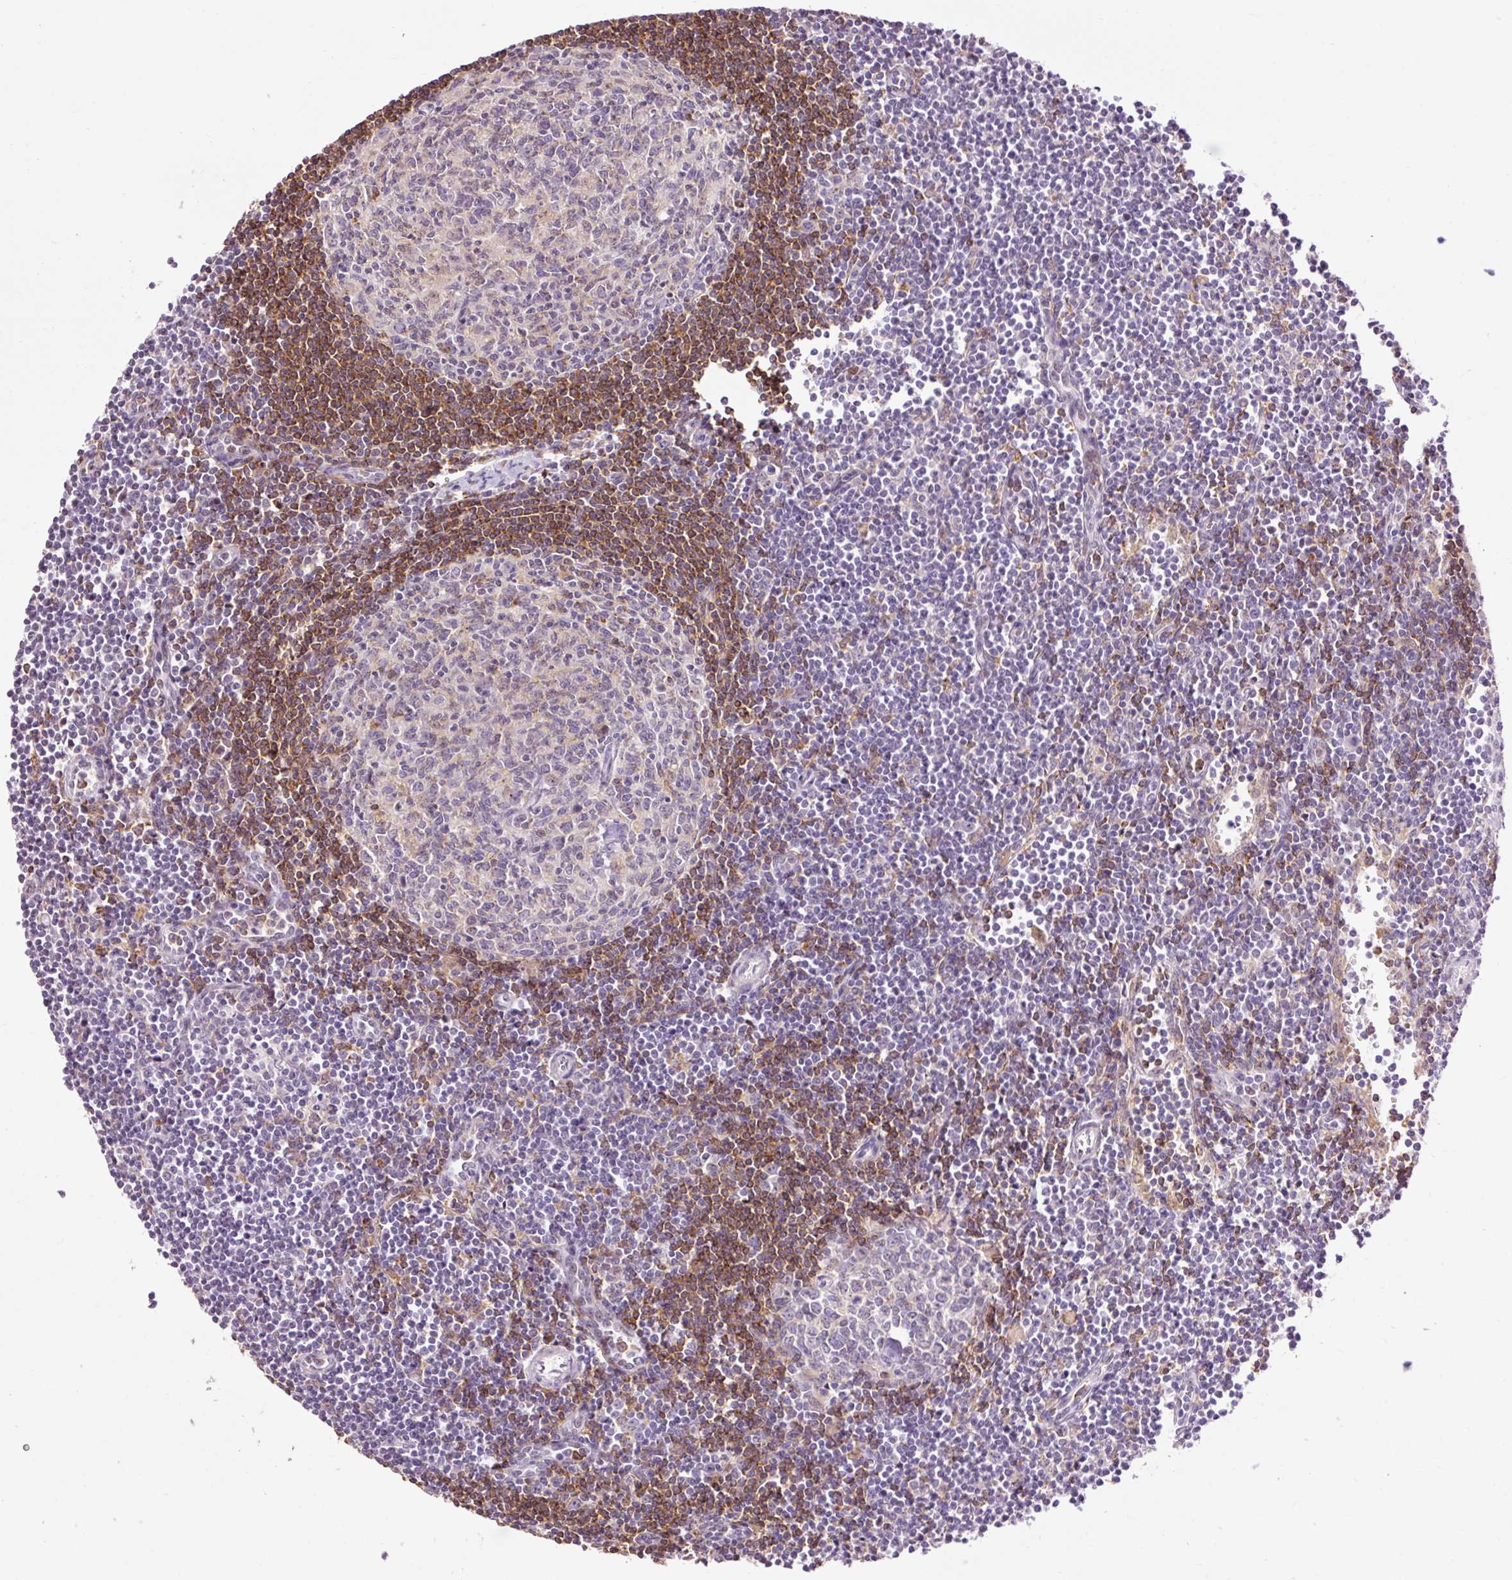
{"staining": {"intensity": "negative", "quantity": "none", "location": "none"}, "tissue": "lymph node", "cell_type": "Germinal center cells", "image_type": "normal", "snomed": [{"axis": "morphology", "description": "Normal tissue, NOS"}, {"axis": "topography", "description": "Lymph node"}], "caption": "Germinal center cells are negative for protein expression in unremarkable human lymph node. (Stains: DAB immunohistochemistry (IHC) with hematoxylin counter stain, Microscopy: brightfield microscopy at high magnification).", "gene": "LY86", "patient": {"sex": "female", "age": 29}}